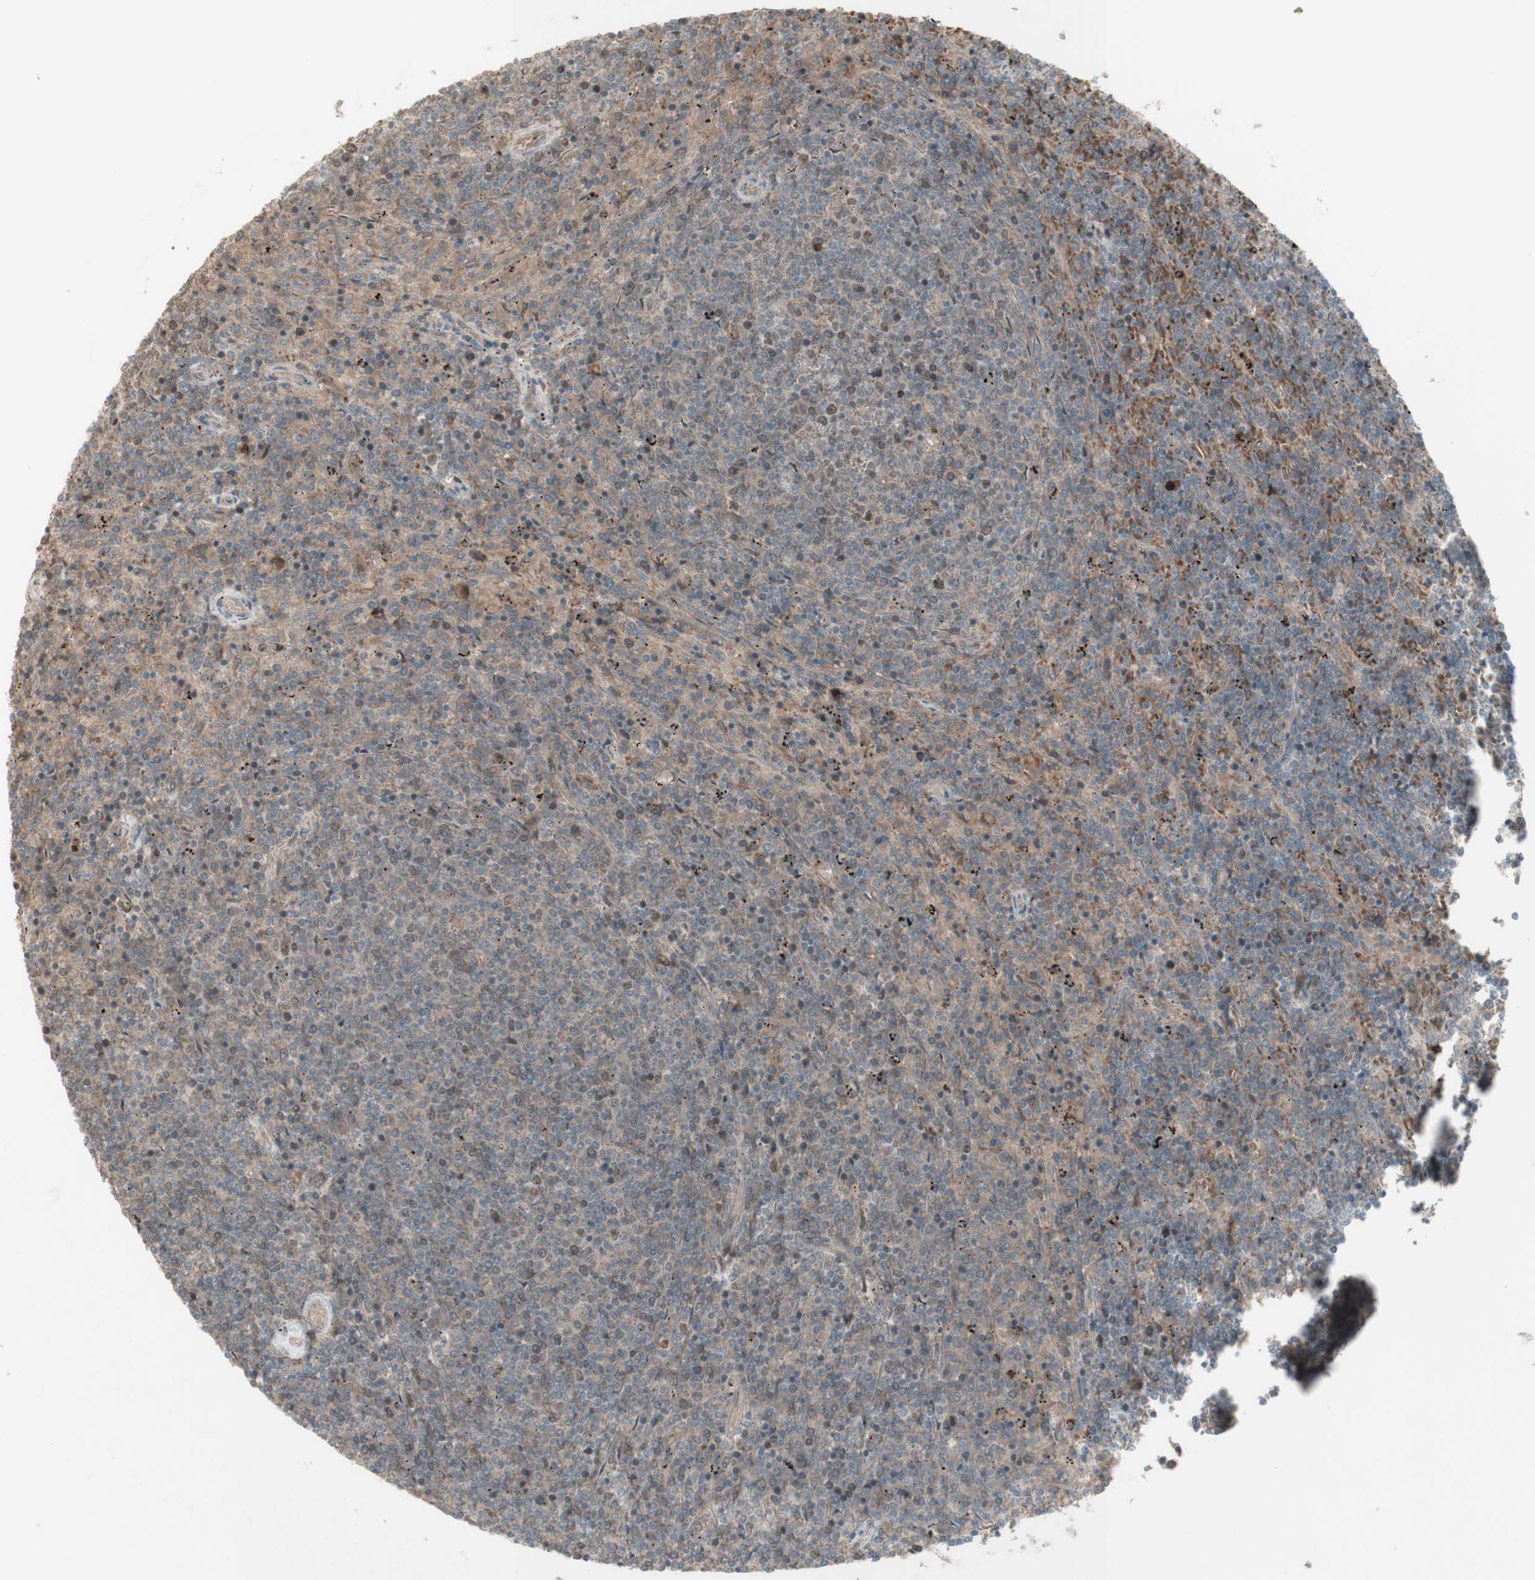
{"staining": {"intensity": "moderate", "quantity": "<25%", "location": "nuclear"}, "tissue": "lymphoma", "cell_type": "Tumor cells", "image_type": "cancer", "snomed": [{"axis": "morphology", "description": "Malignant lymphoma, non-Hodgkin's type, Low grade"}, {"axis": "topography", "description": "Spleen"}], "caption": "Immunohistochemistry histopathology image of neoplastic tissue: human lymphoma stained using immunohistochemistry (IHC) reveals low levels of moderate protein expression localized specifically in the nuclear of tumor cells, appearing as a nuclear brown color.", "gene": "MSH6", "patient": {"sex": "female", "age": 50}}